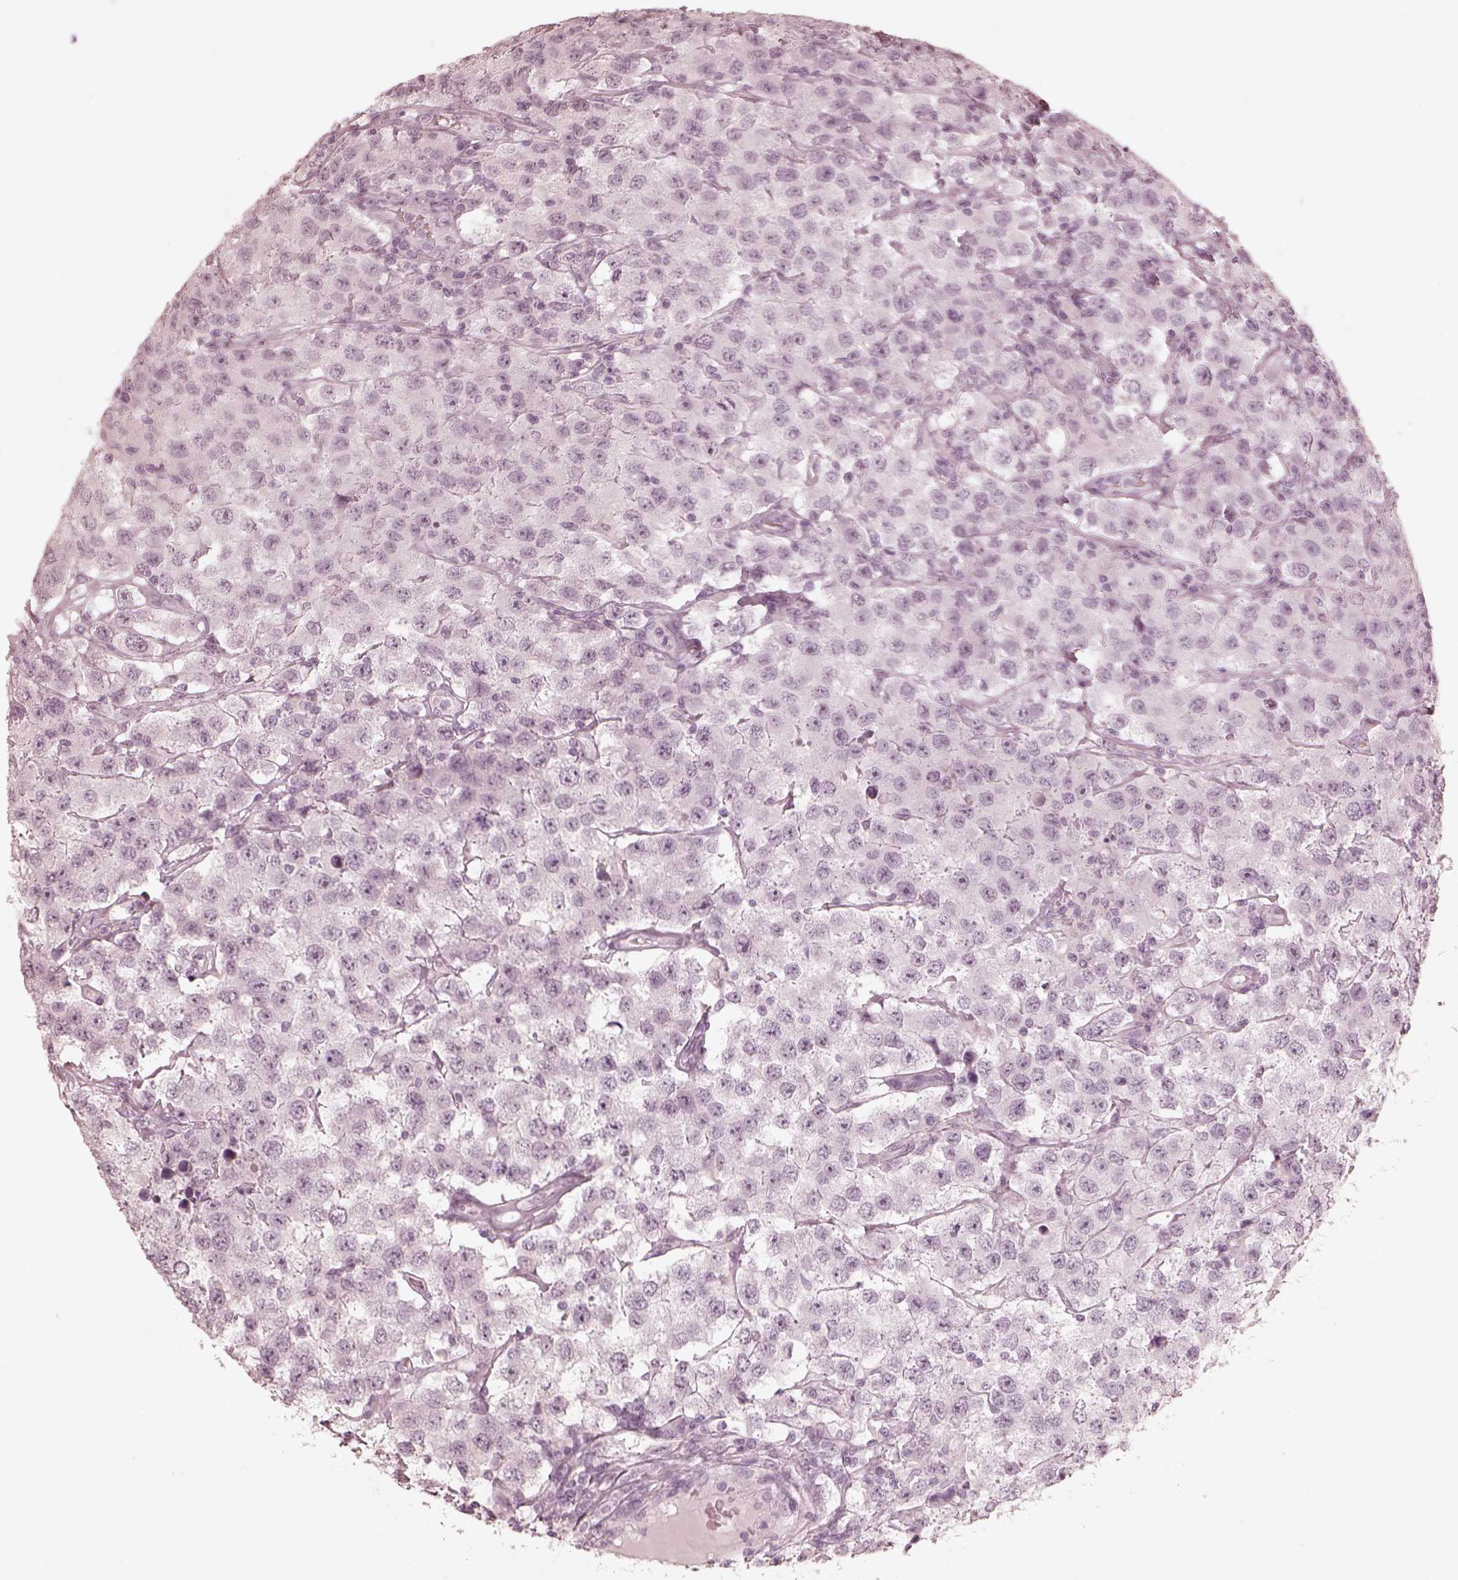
{"staining": {"intensity": "negative", "quantity": "none", "location": "none"}, "tissue": "testis cancer", "cell_type": "Tumor cells", "image_type": "cancer", "snomed": [{"axis": "morphology", "description": "Seminoma, NOS"}, {"axis": "topography", "description": "Testis"}], "caption": "Human seminoma (testis) stained for a protein using immunohistochemistry exhibits no staining in tumor cells.", "gene": "CALR3", "patient": {"sex": "male", "age": 52}}